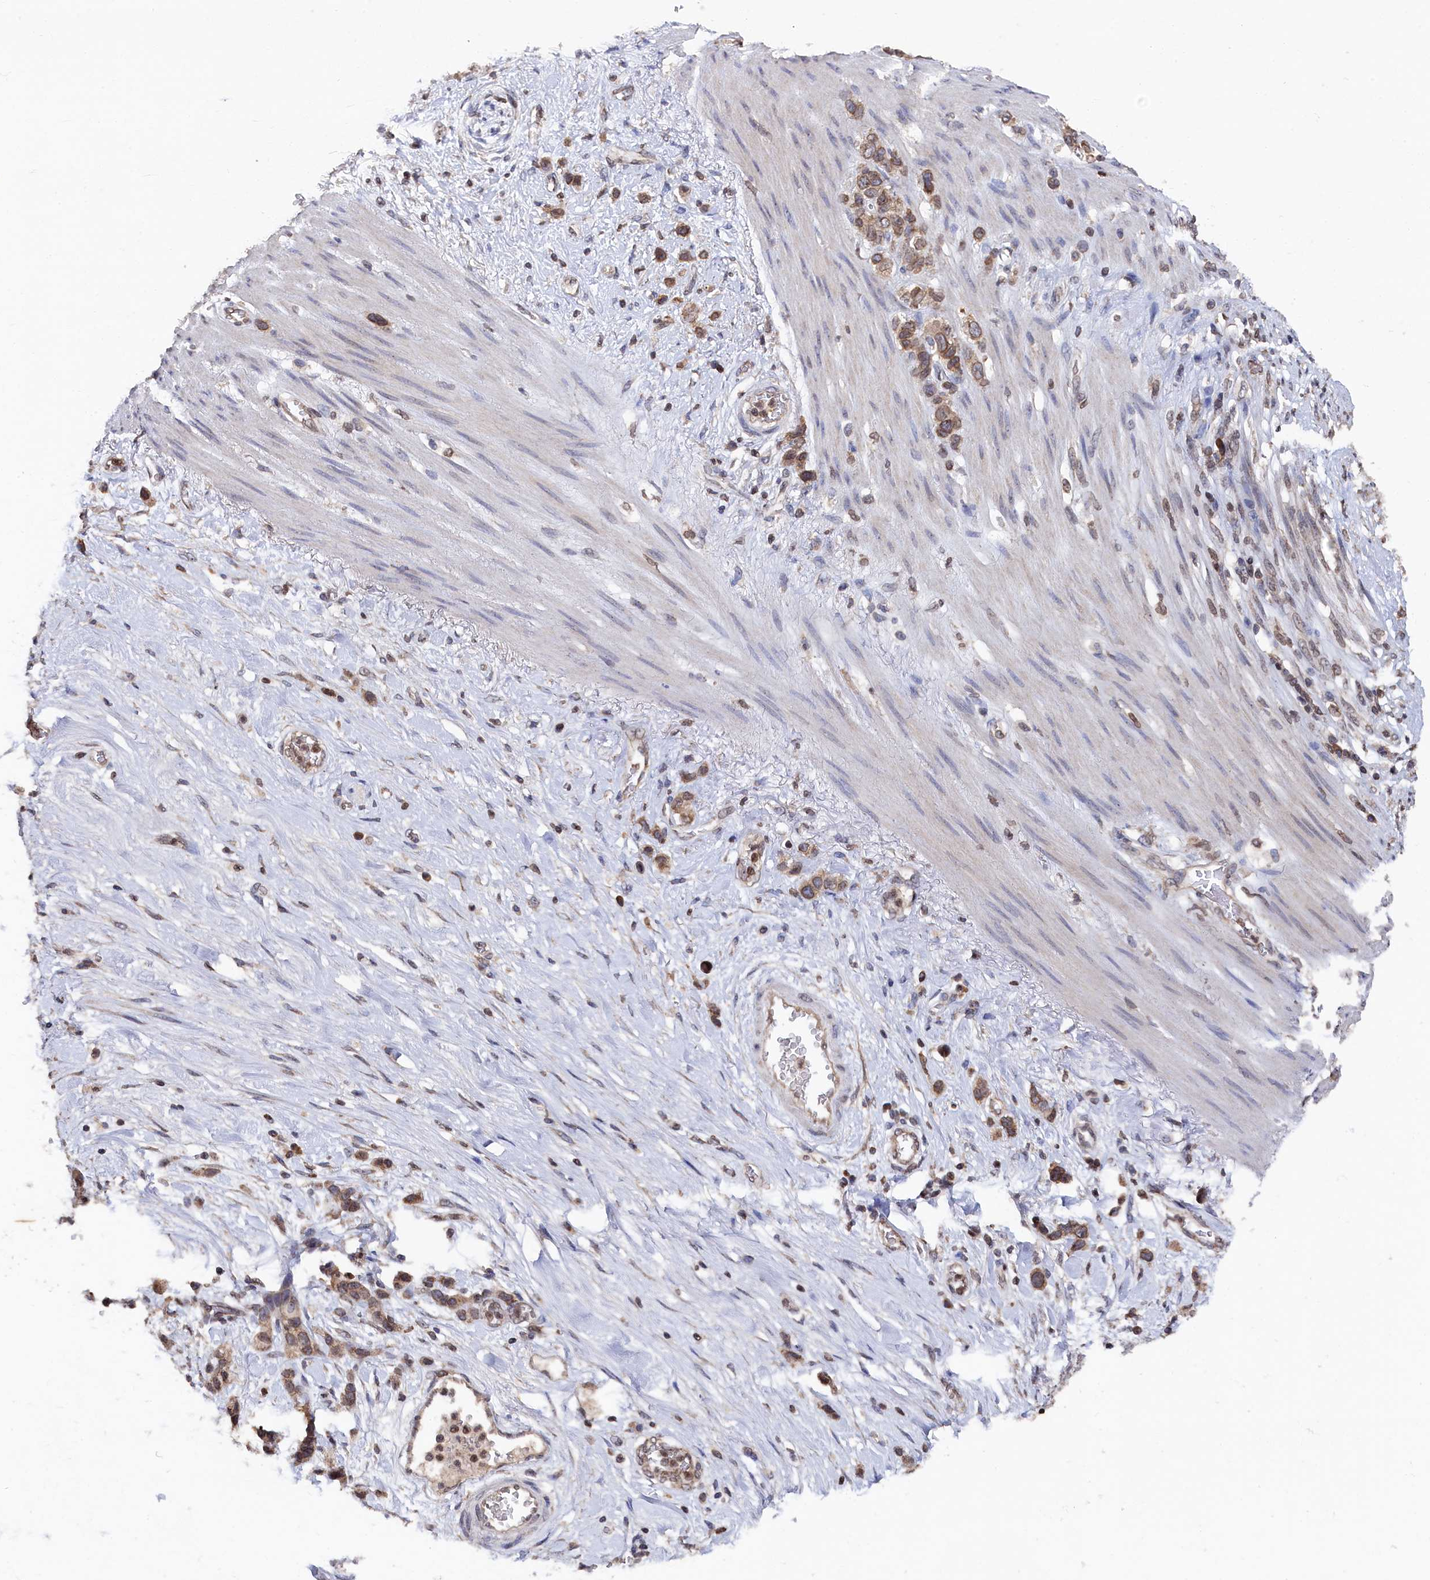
{"staining": {"intensity": "moderate", "quantity": ">75%", "location": "cytoplasmic/membranous"}, "tissue": "stomach cancer", "cell_type": "Tumor cells", "image_type": "cancer", "snomed": [{"axis": "morphology", "description": "Adenocarcinoma, NOS"}, {"axis": "morphology", "description": "Adenocarcinoma, High grade"}, {"axis": "topography", "description": "Stomach, upper"}, {"axis": "topography", "description": "Stomach, lower"}], "caption": "High-power microscopy captured an IHC photomicrograph of adenocarcinoma (stomach), revealing moderate cytoplasmic/membranous positivity in about >75% of tumor cells. (IHC, brightfield microscopy, high magnification).", "gene": "ANKEF1", "patient": {"sex": "female", "age": 65}}